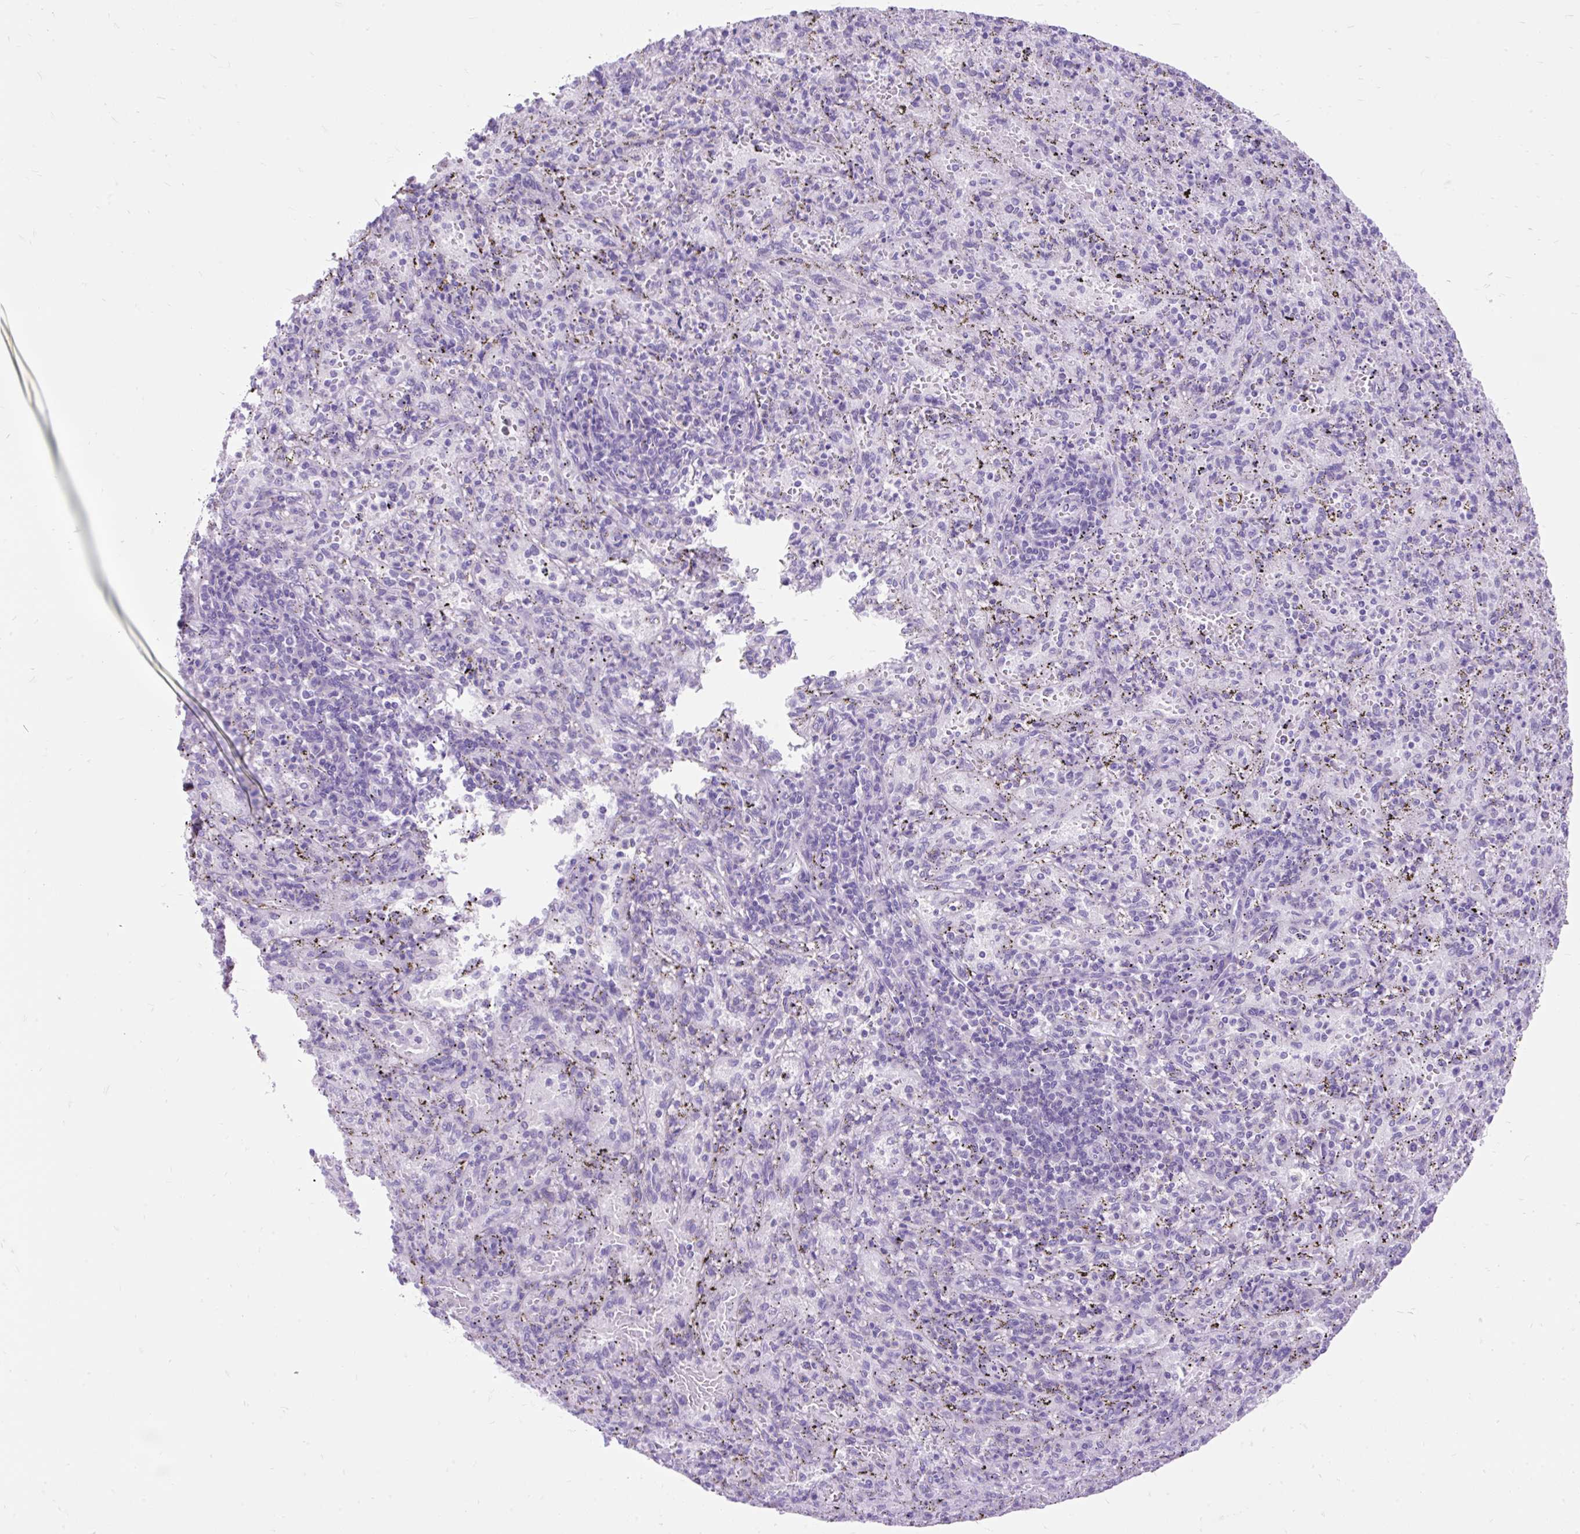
{"staining": {"intensity": "negative", "quantity": "none", "location": "none"}, "tissue": "spleen", "cell_type": "Cells in red pulp", "image_type": "normal", "snomed": [{"axis": "morphology", "description": "Normal tissue, NOS"}, {"axis": "topography", "description": "Spleen"}], "caption": "Immunohistochemical staining of normal spleen exhibits no significant positivity in cells in red pulp. Brightfield microscopy of immunohistochemistry (IHC) stained with DAB (3,3'-diaminobenzidine) (brown) and hematoxylin (blue), captured at high magnification.", "gene": "SCGB1A1", "patient": {"sex": "male", "age": 57}}